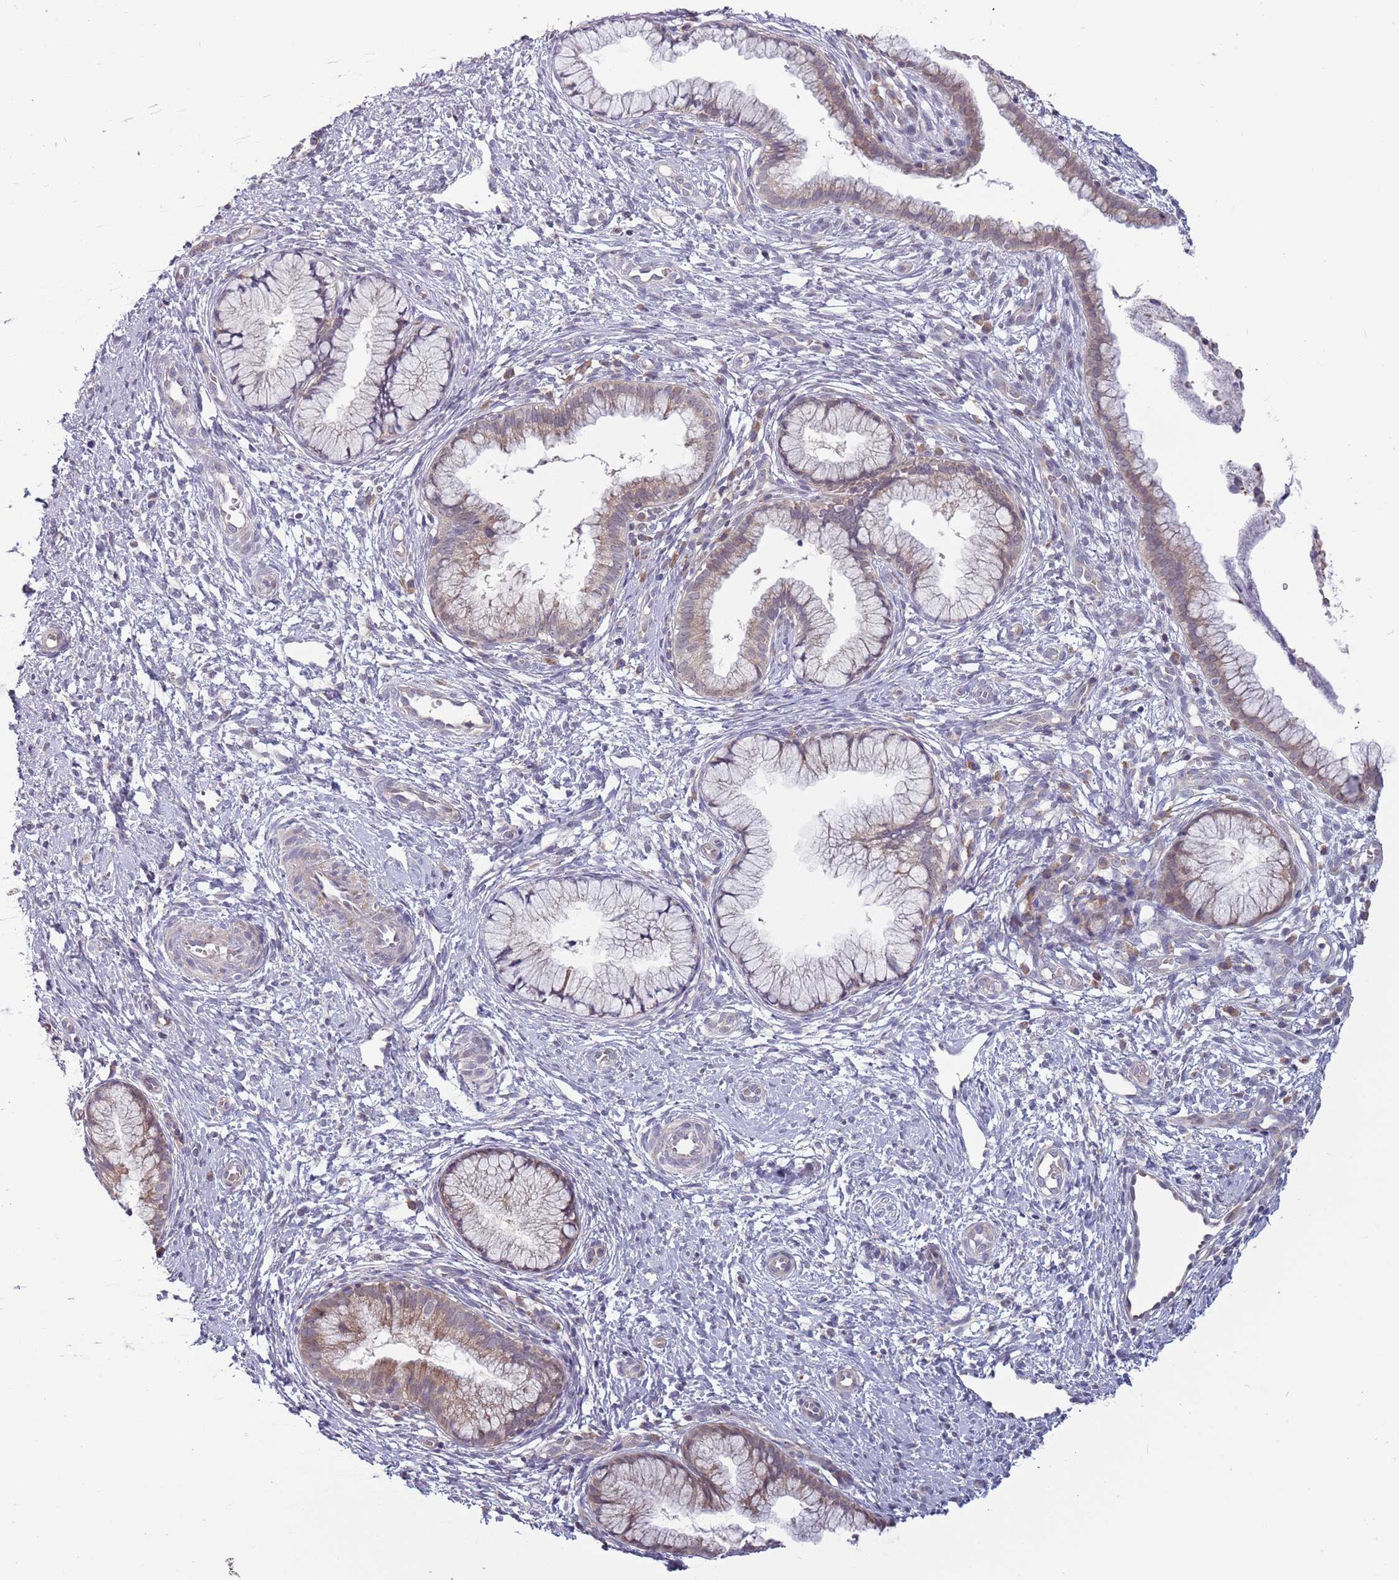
{"staining": {"intensity": "moderate", "quantity": "<25%", "location": "cytoplasmic/membranous"}, "tissue": "cervix", "cell_type": "Glandular cells", "image_type": "normal", "snomed": [{"axis": "morphology", "description": "Normal tissue, NOS"}, {"axis": "topography", "description": "Cervix"}], "caption": "Protein expression analysis of unremarkable human cervix reveals moderate cytoplasmic/membranous expression in approximately <25% of glandular cells. (brown staining indicates protein expression, while blue staining denotes nuclei).", "gene": "RNF181", "patient": {"sex": "female", "age": 36}}